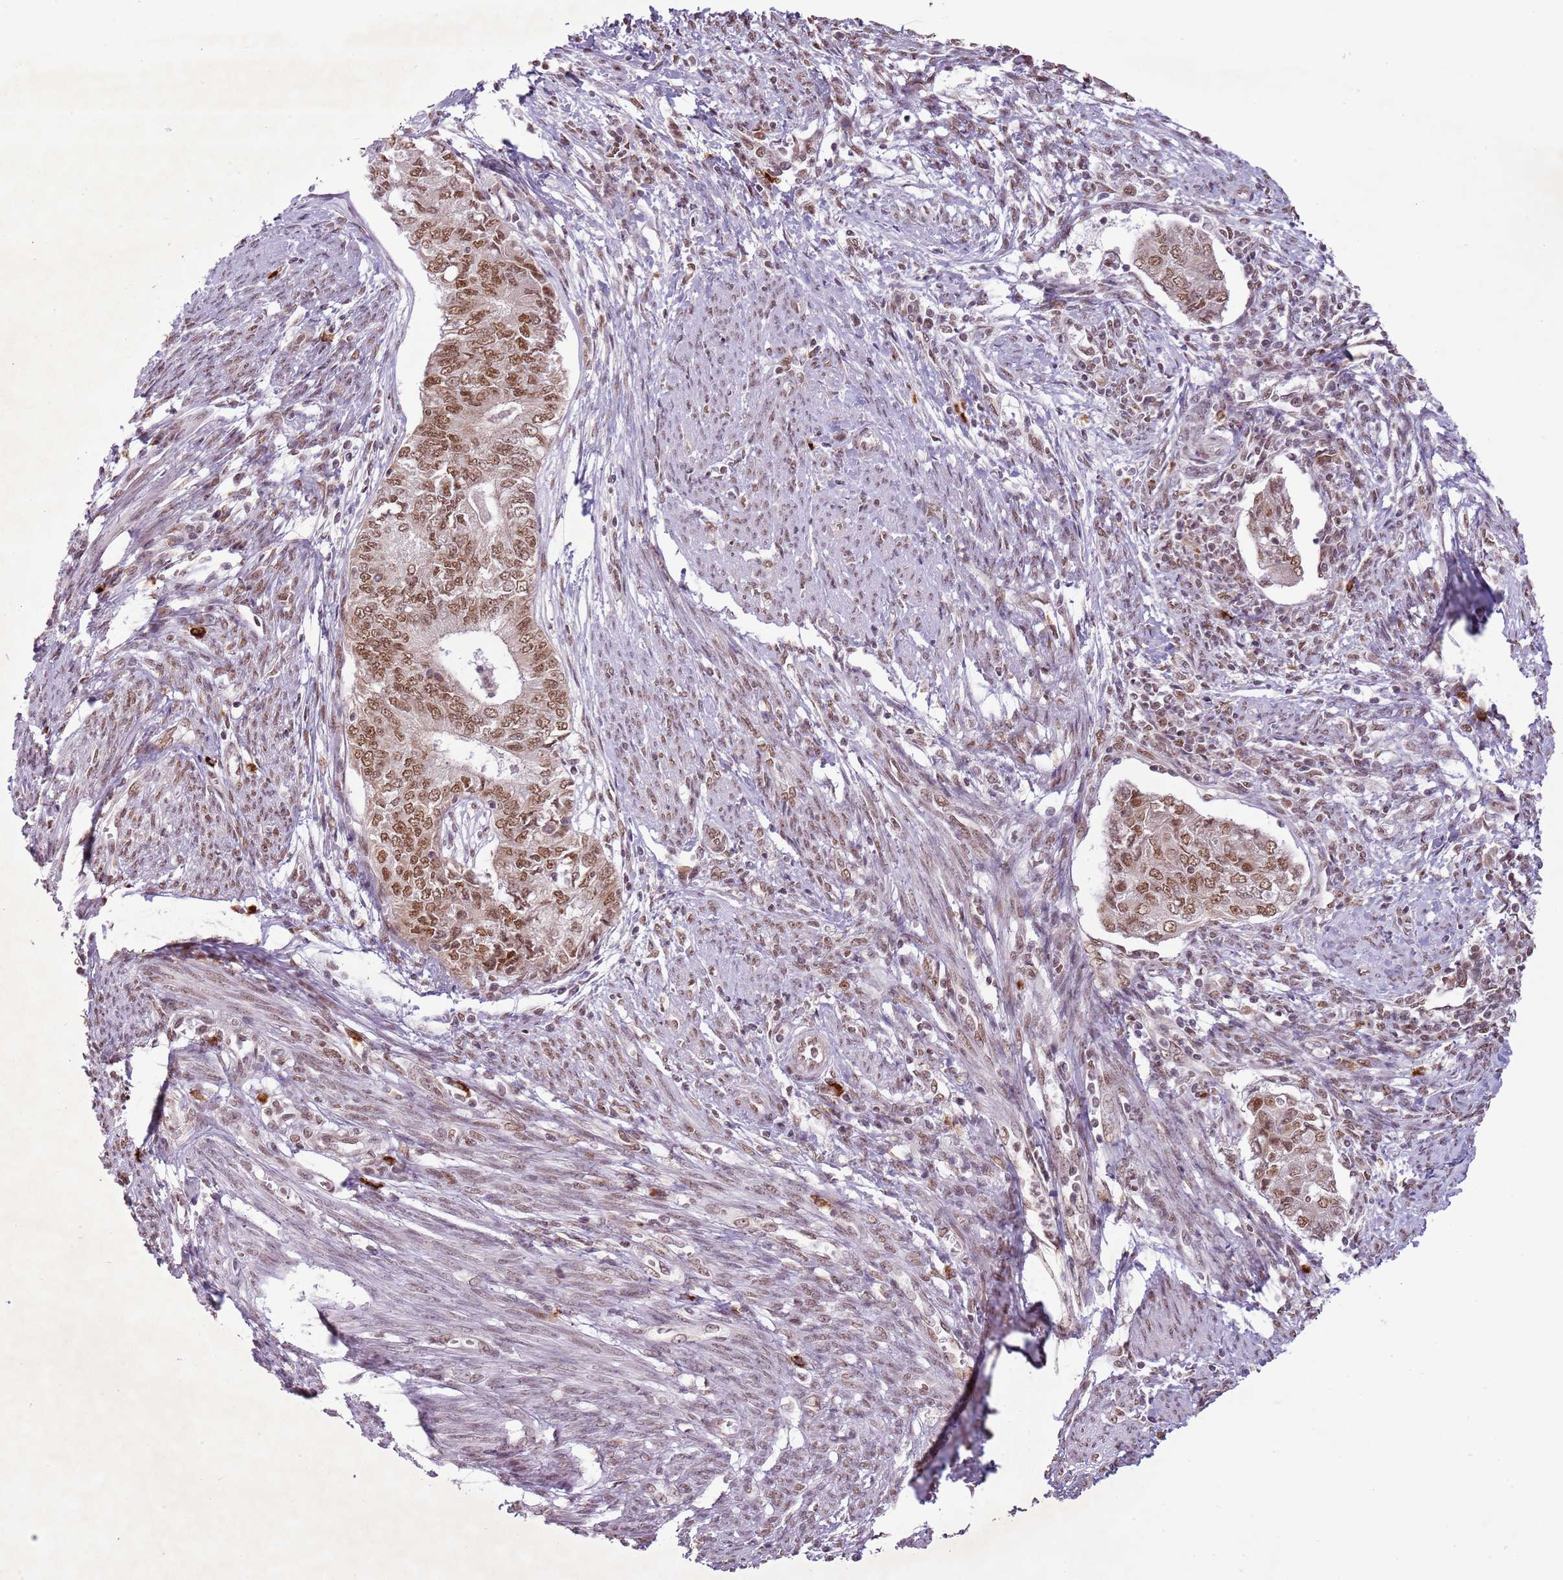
{"staining": {"intensity": "moderate", "quantity": ">75%", "location": "nuclear"}, "tissue": "endometrial cancer", "cell_type": "Tumor cells", "image_type": "cancer", "snomed": [{"axis": "morphology", "description": "Adenocarcinoma, NOS"}, {"axis": "topography", "description": "Endometrium"}], "caption": "Immunohistochemistry photomicrograph of human endometrial cancer (adenocarcinoma) stained for a protein (brown), which shows medium levels of moderate nuclear staining in approximately >75% of tumor cells.", "gene": "FAM120AOS", "patient": {"sex": "female", "age": 62}}